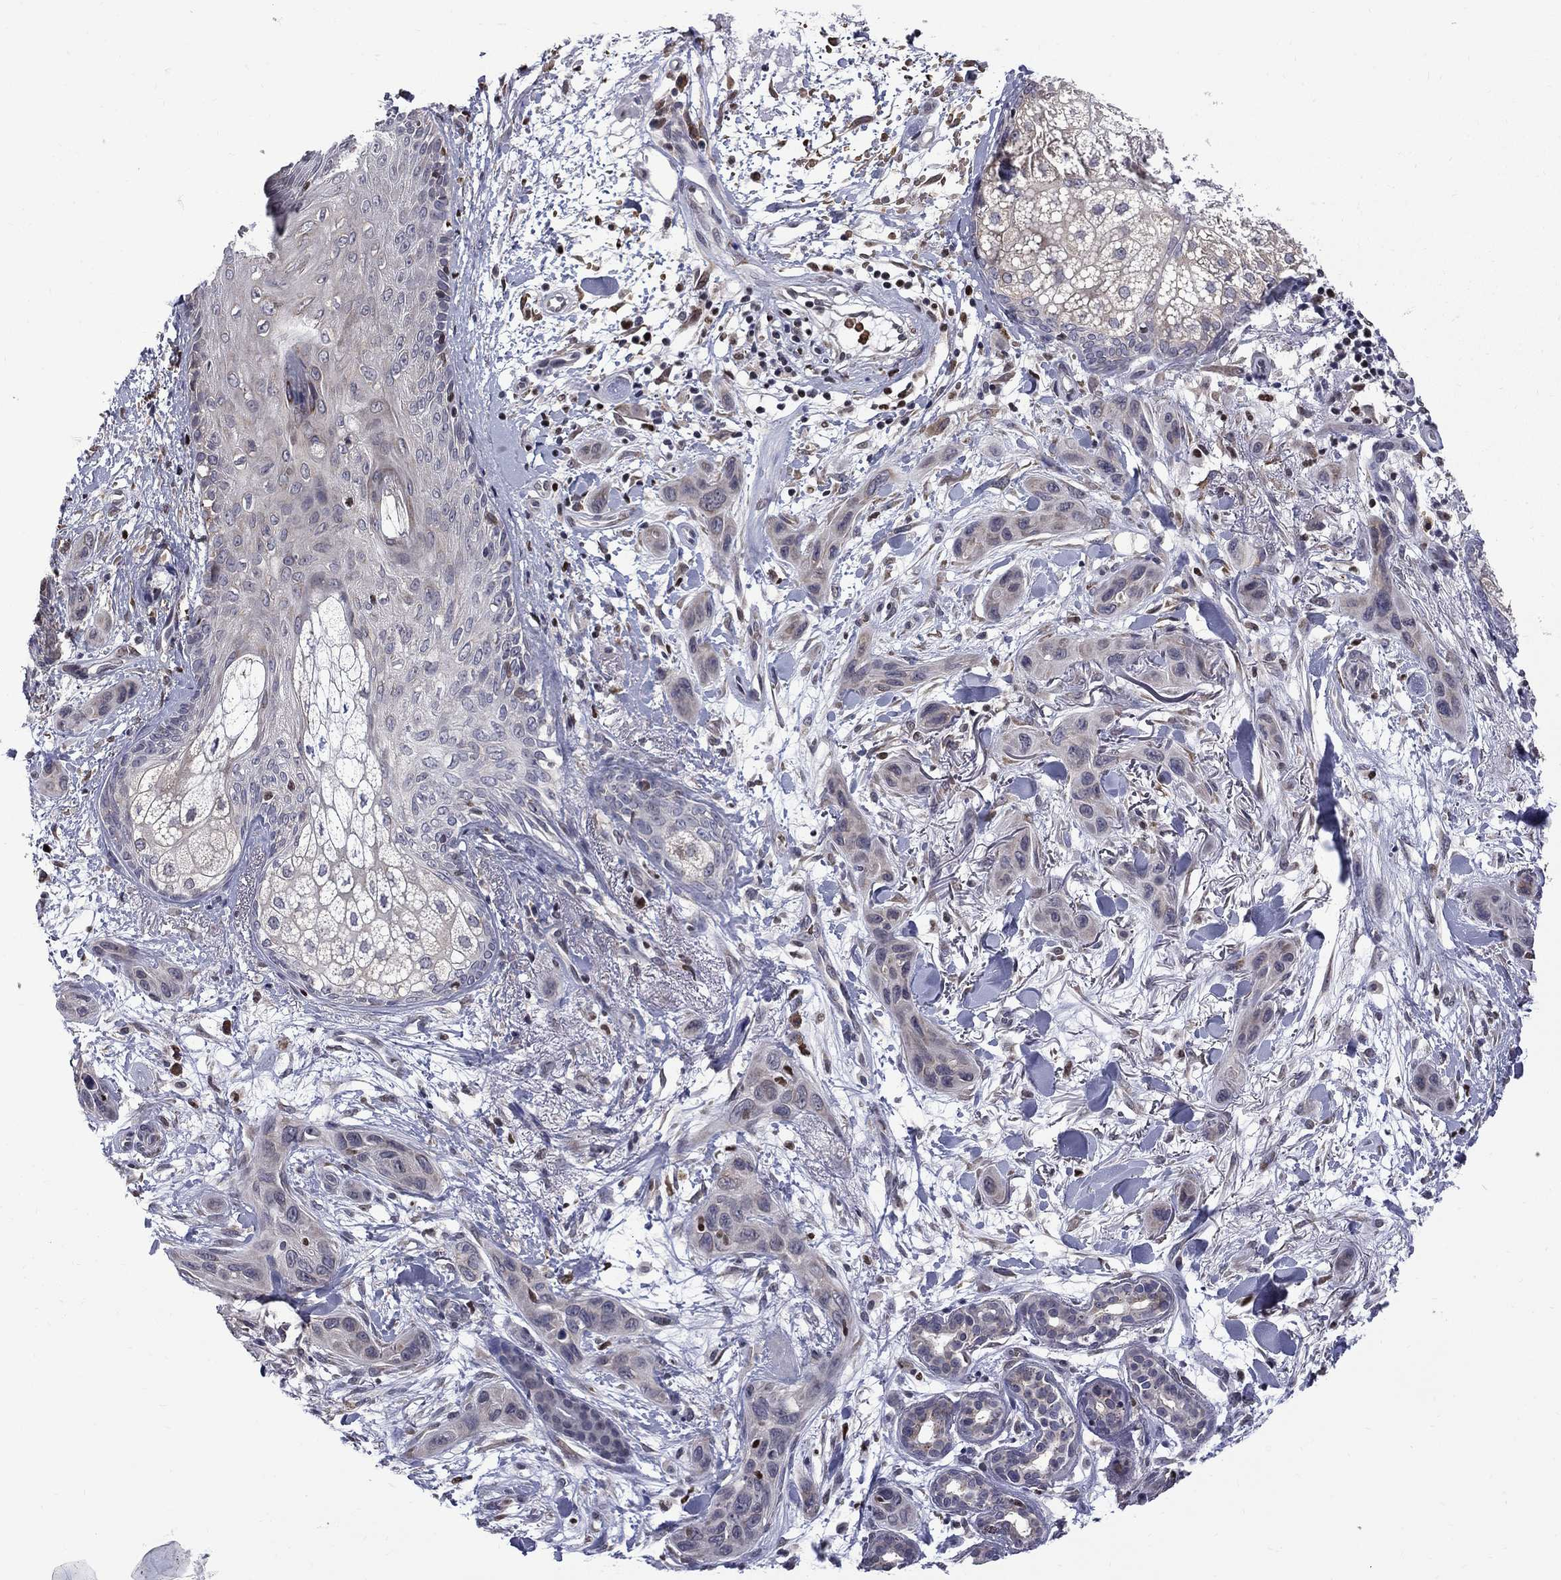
{"staining": {"intensity": "negative", "quantity": "none", "location": "none"}, "tissue": "skin cancer", "cell_type": "Tumor cells", "image_type": "cancer", "snomed": [{"axis": "morphology", "description": "Squamous cell carcinoma, NOS"}, {"axis": "topography", "description": "Skin"}], "caption": "This histopathology image is of skin cancer stained with immunohistochemistry (IHC) to label a protein in brown with the nuclei are counter-stained blue. There is no expression in tumor cells.", "gene": "HSPB2", "patient": {"sex": "male", "age": 78}}